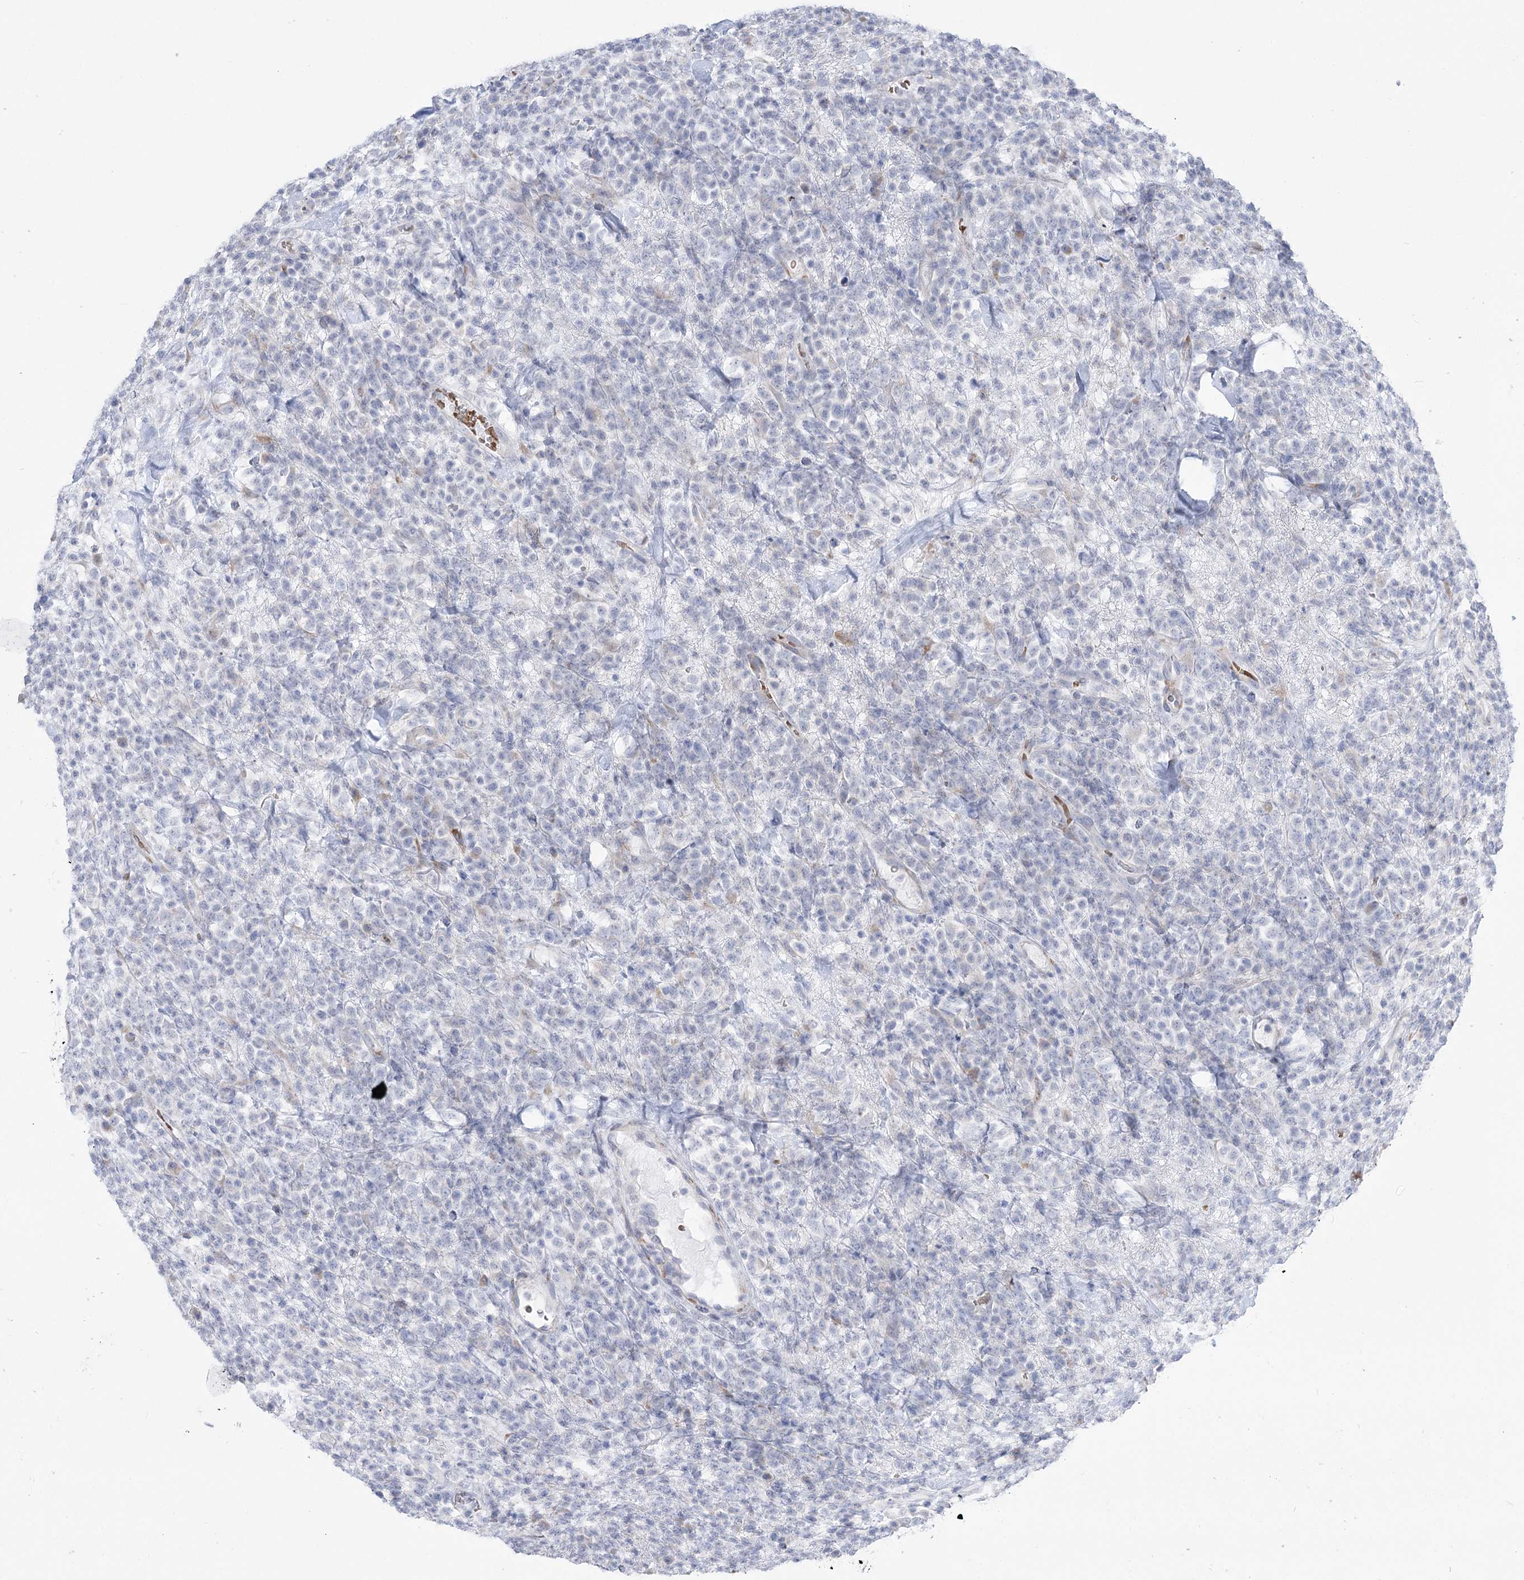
{"staining": {"intensity": "negative", "quantity": "none", "location": "none"}, "tissue": "lymphoma", "cell_type": "Tumor cells", "image_type": "cancer", "snomed": [{"axis": "morphology", "description": "Malignant lymphoma, non-Hodgkin's type, High grade"}, {"axis": "topography", "description": "Colon"}], "caption": "Immunohistochemistry histopathology image of human high-grade malignant lymphoma, non-Hodgkin's type stained for a protein (brown), which shows no positivity in tumor cells.", "gene": "SIAE", "patient": {"sex": "female", "age": 53}}